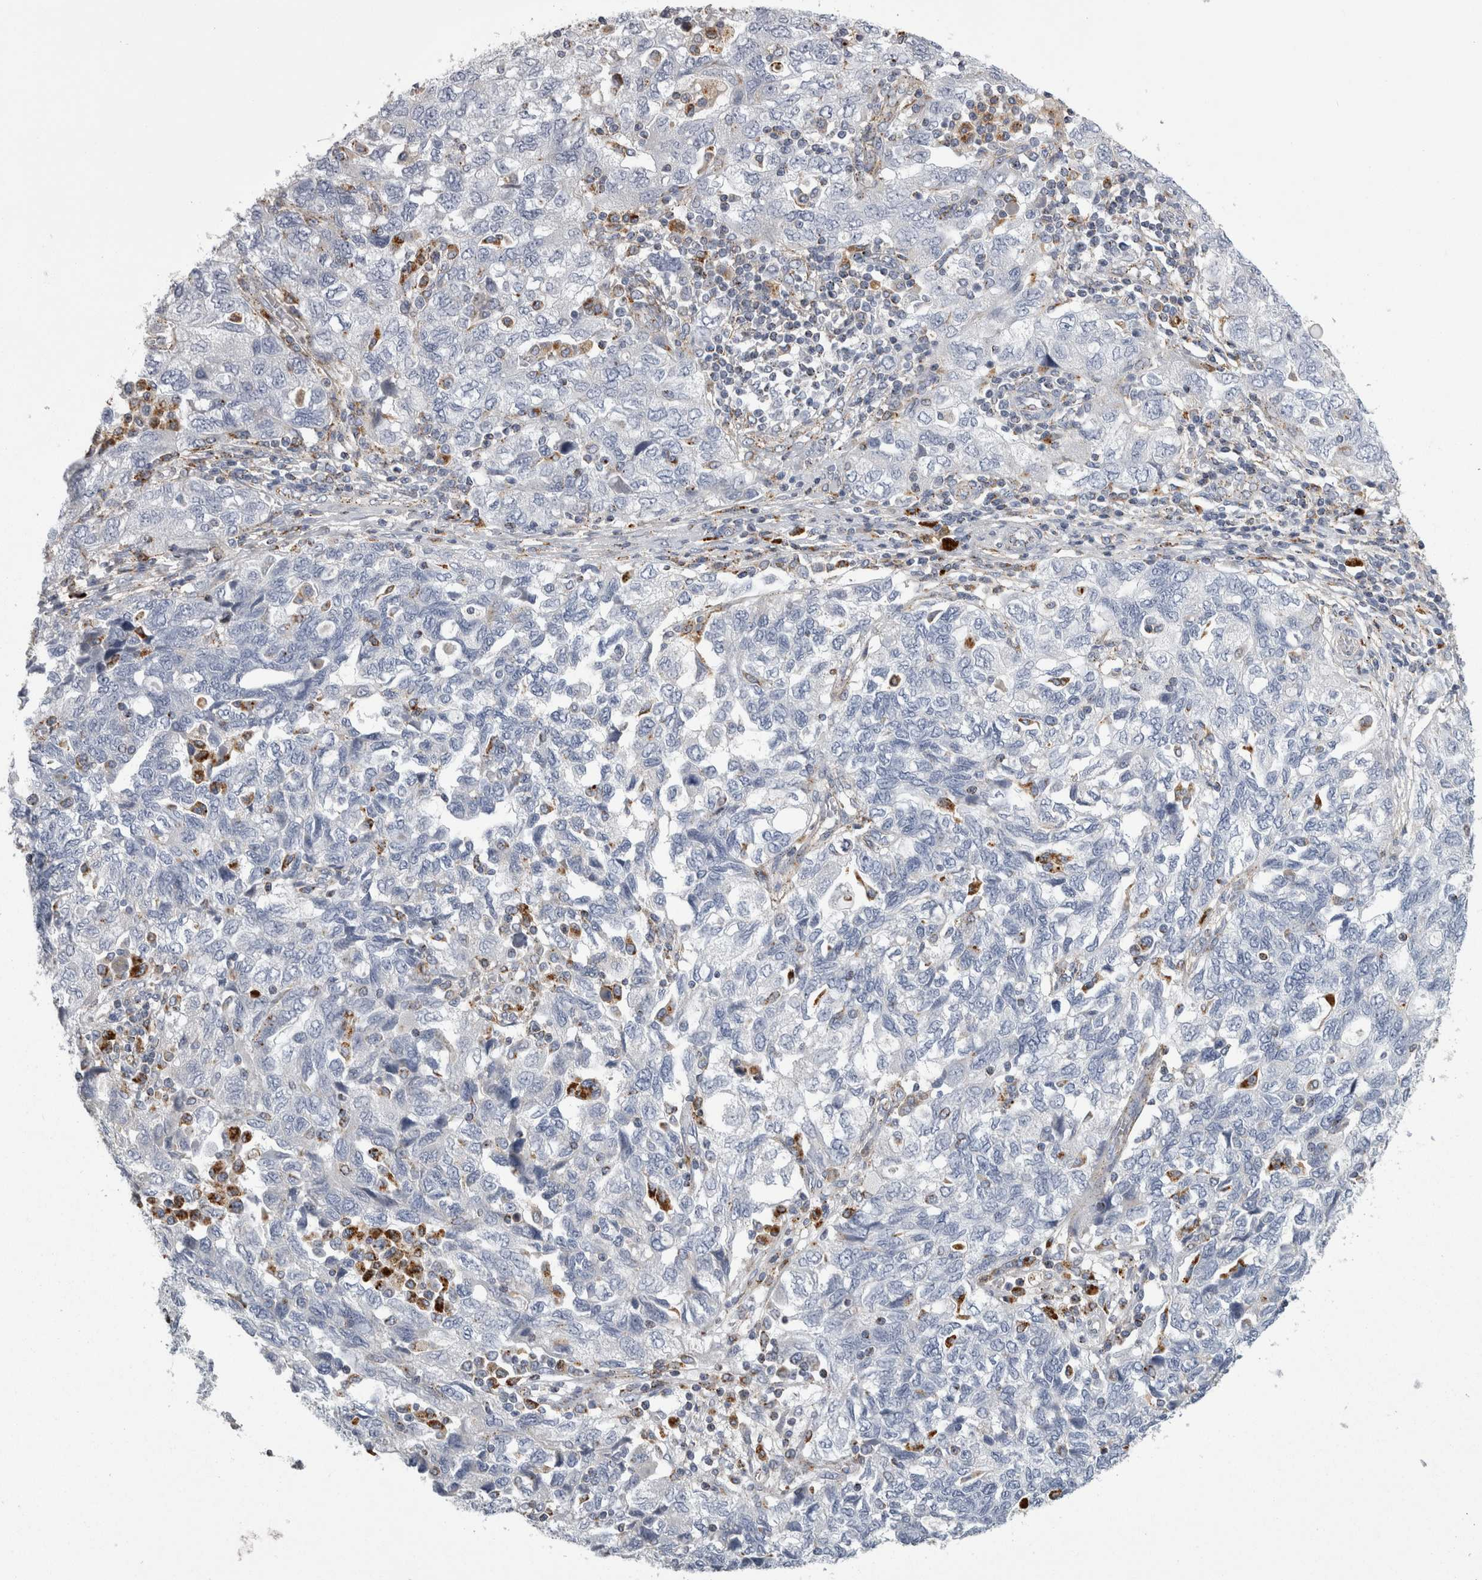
{"staining": {"intensity": "negative", "quantity": "none", "location": "none"}, "tissue": "ovarian cancer", "cell_type": "Tumor cells", "image_type": "cancer", "snomed": [{"axis": "morphology", "description": "Carcinoma, NOS"}, {"axis": "morphology", "description": "Cystadenocarcinoma, serous, NOS"}, {"axis": "topography", "description": "Ovary"}], "caption": "Human serous cystadenocarcinoma (ovarian) stained for a protein using immunohistochemistry exhibits no staining in tumor cells.", "gene": "DPP7", "patient": {"sex": "female", "age": 69}}